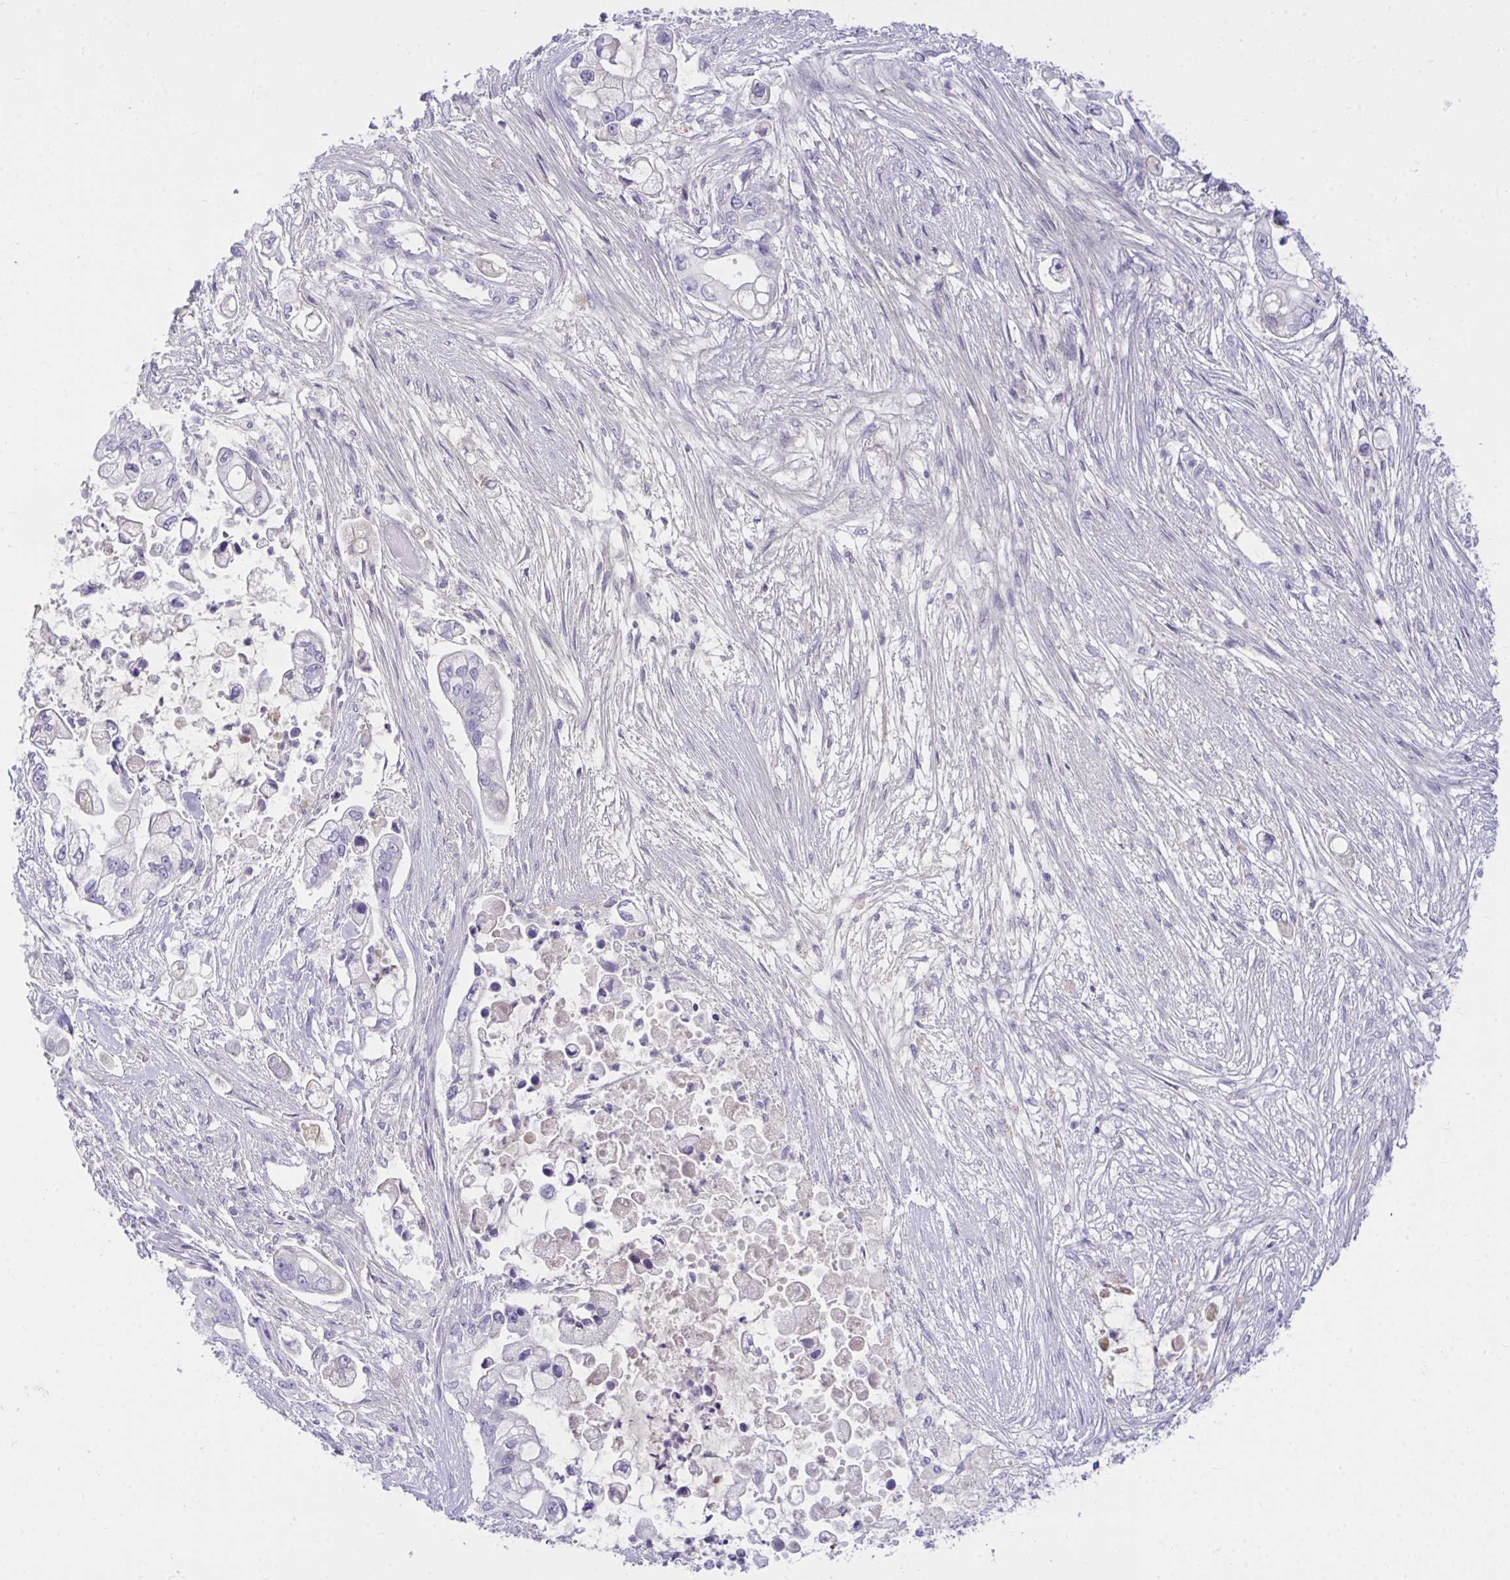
{"staining": {"intensity": "negative", "quantity": "none", "location": "none"}, "tissue": "pancreatic cancer", "cell_type": "Tumor cells", "image_type": "cancer", "snomed": [{"axis": "morphology", "description": "Adenocarcinoma, NOS"}, {"axis": "topography", "description": "Pancreas"}], "caption": "A photomicrograph of pancreatic cancer (adenocarcinoma) stained for a protein demonstrates no brown staining in tumor cells. The staining was performed using DAB to visualize the protein expression in brown, while the nuclei were stained in blue with hematoxylin (Magnification: 20x).", "gene": "PIGZ", "patient": {"sex": "female", "age": 69}}